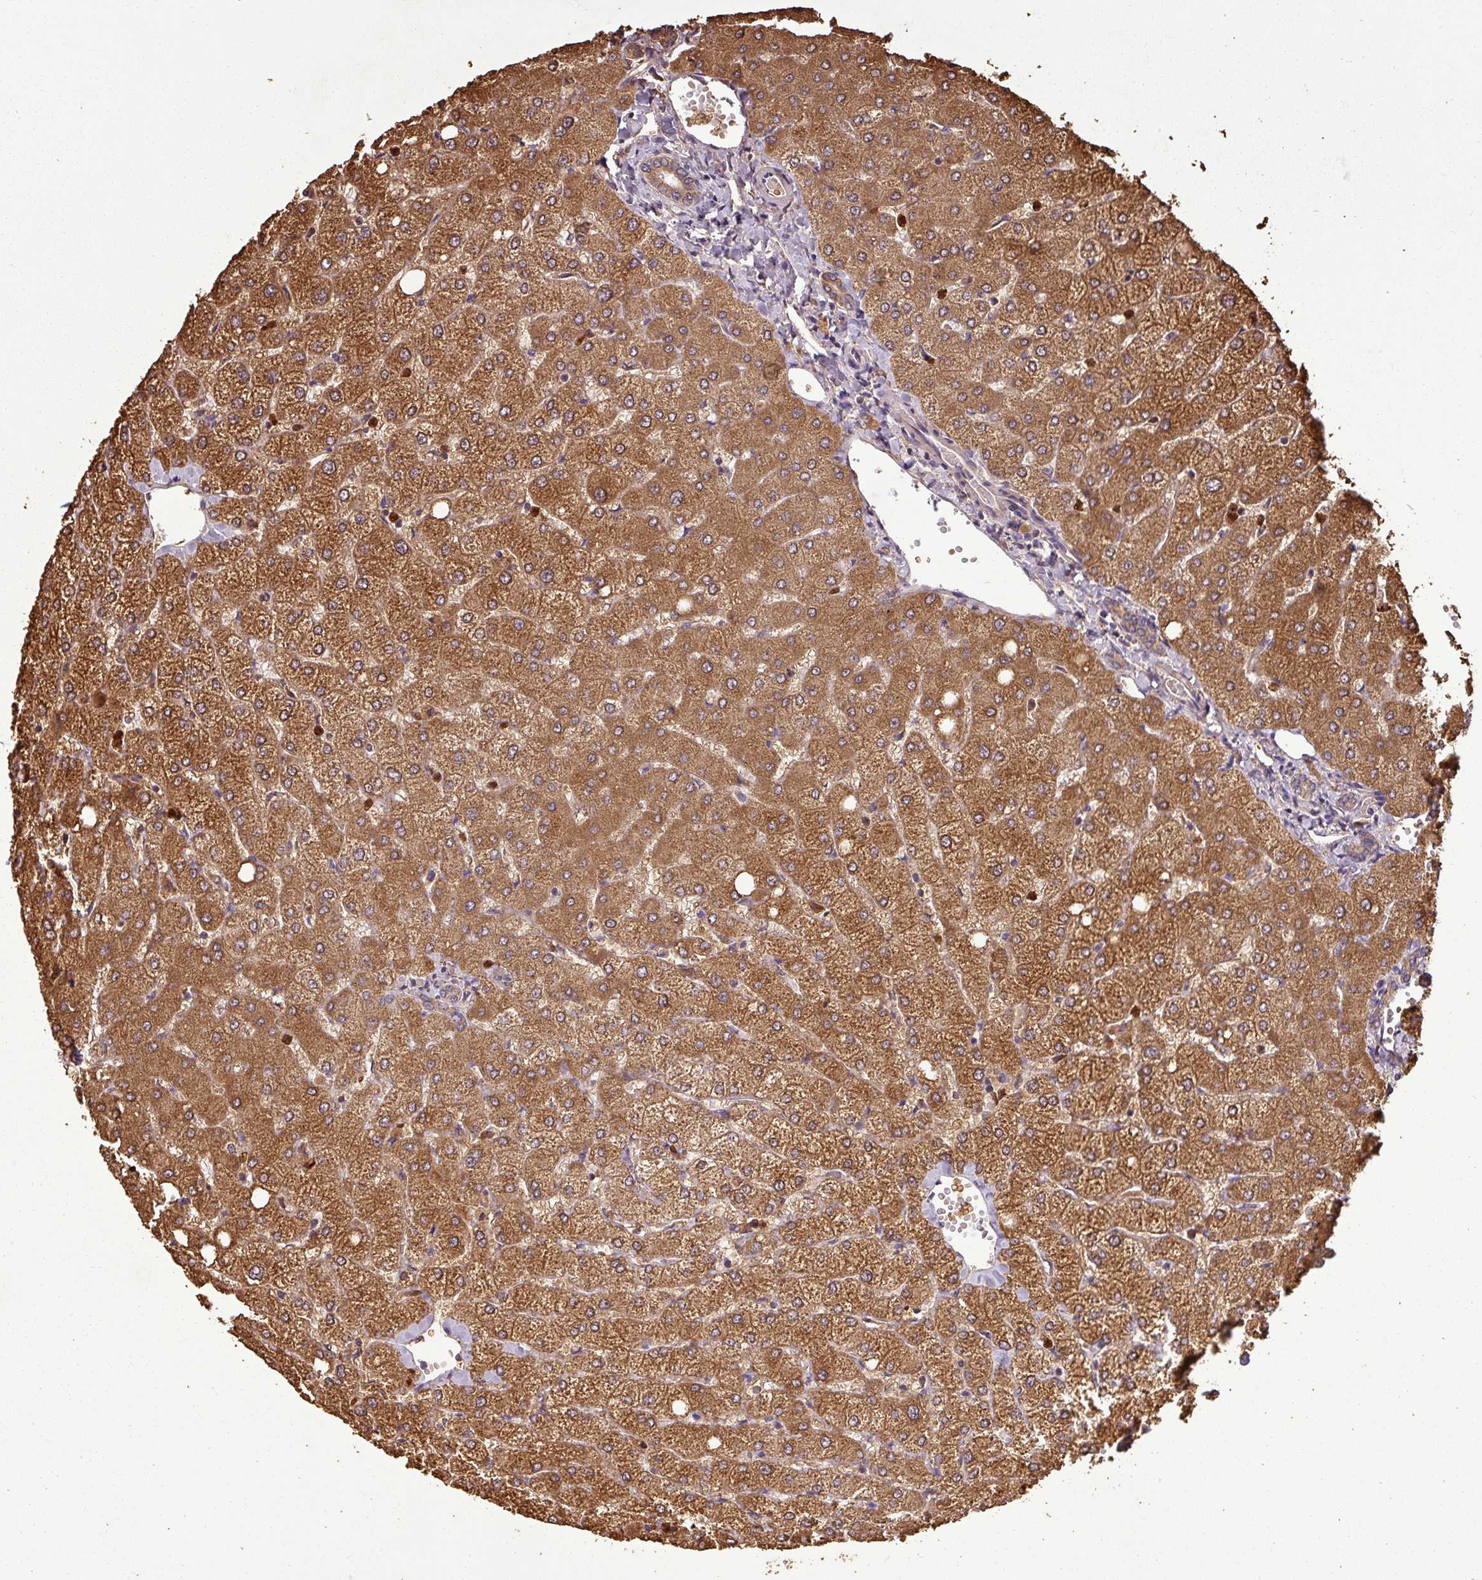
{"staining": {"intensity": "moderate", "quantity": ">75%", "location": "cytoplasmic/membranous"}, "tissue": "liver", "cell_type": "Cholangiocytes", "image_type": "normal", "snomed": [{"axis": "morphology", "description": "Normal tissue, NOS"}, {"axis": "topography", "description": "Liver"}], "caption": "Liver stained for a protein displays moderate cytoplasmic/membranous positivity in cholangiocytes. Using DAB (brown) and hematoxylin (blue) stains, captured at high magnification using brightfield microscopy.", "gene": "PLEKHM1", "patient": {"sex": "female", "age": 54}}